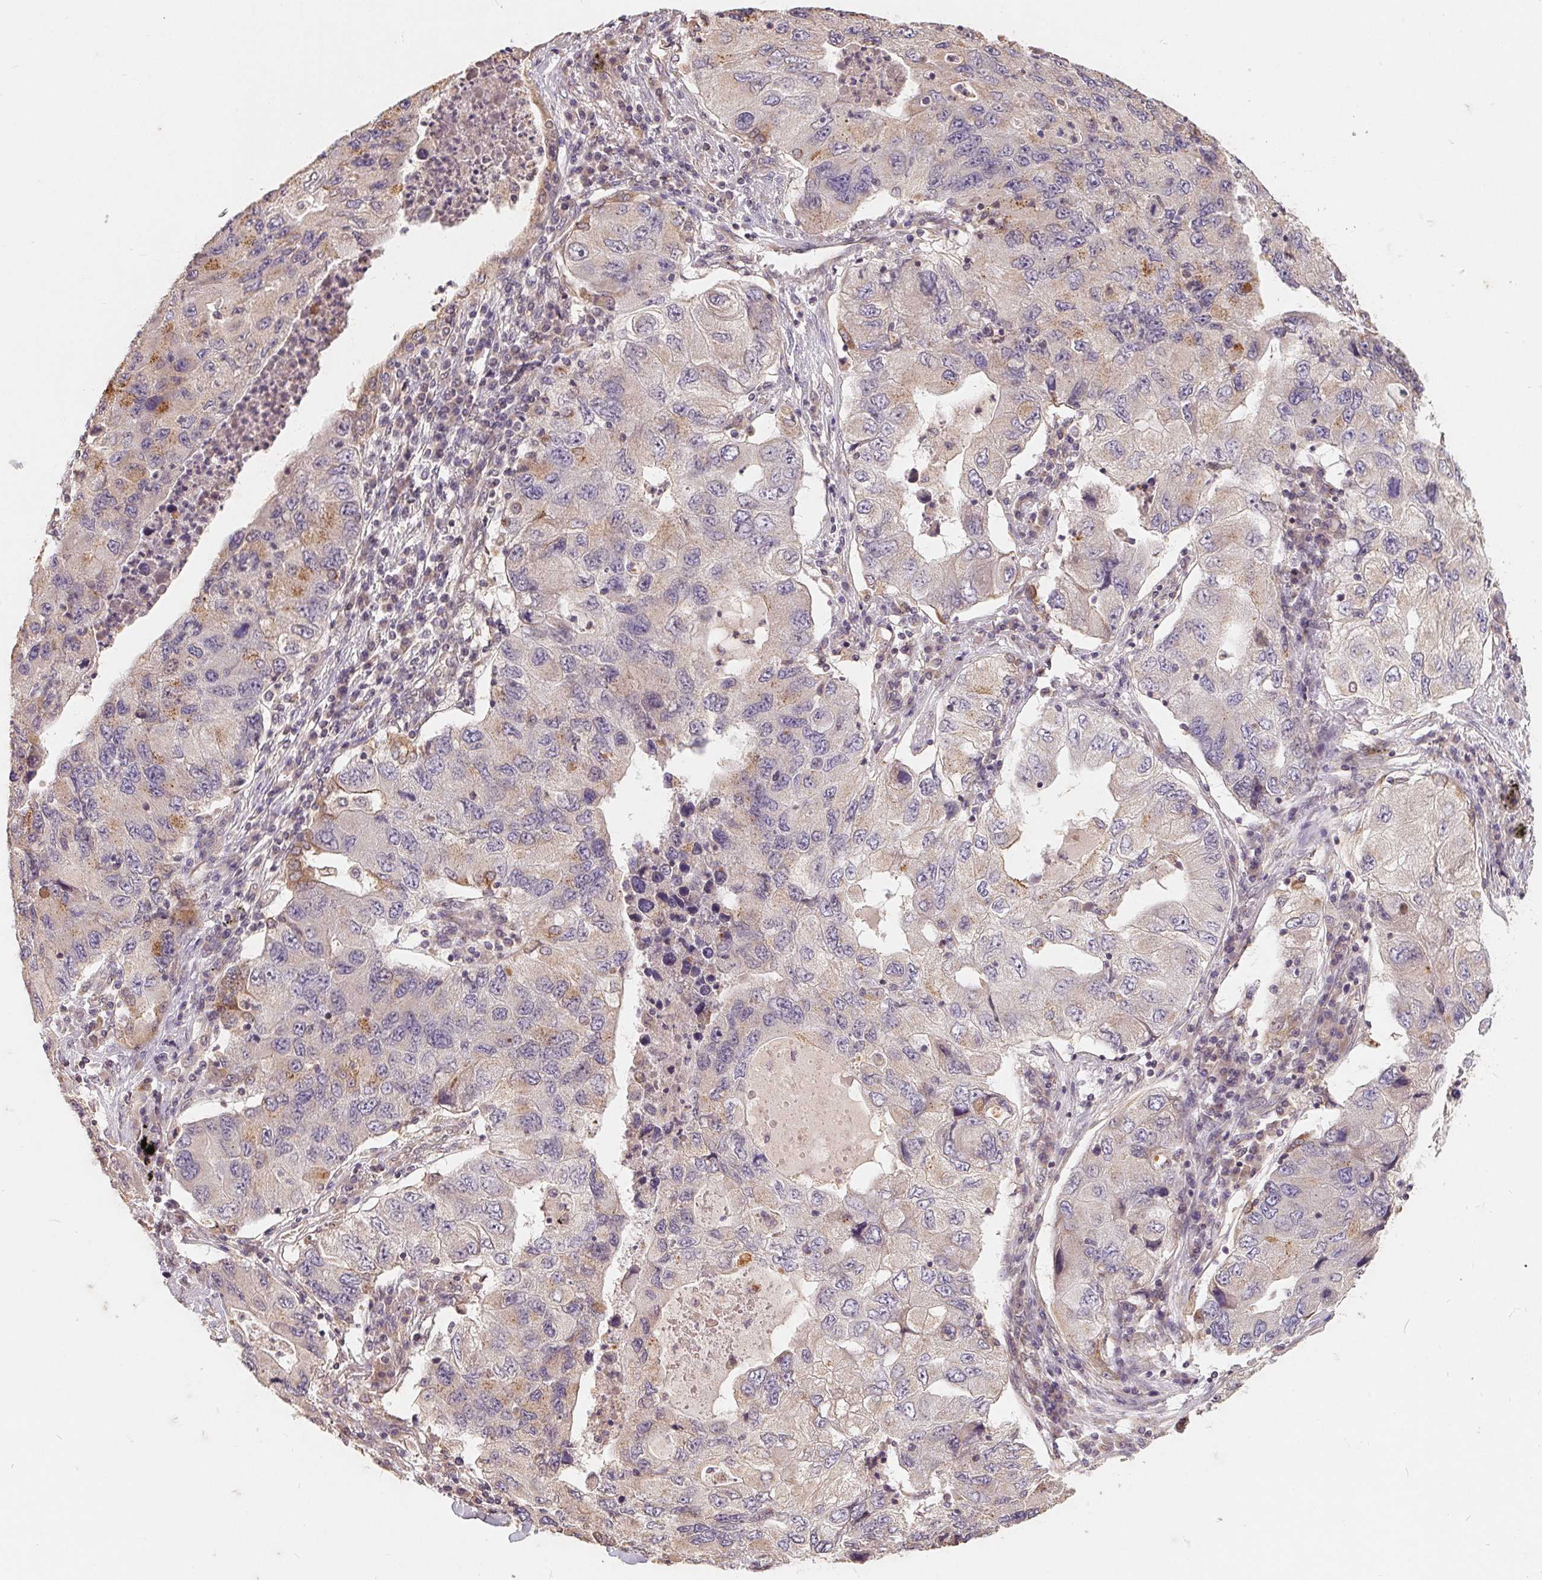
{"staining": {"intensity": "moderate", "quantity": "<25%", "location": "cytoplasmic/membranous"}, "tissue": "lung cancer", "cell_type": "Tumor cells", "image_type": "cancer", "snomed": [{"axis": "morphology", "description": "Adenocarcinoma, NOS"}, {"axis": "morphology", "description": "Adenocarcinoma, metastatic, NOS"}, {"axis": "topography", "description": "Lymph node"}, {"axis": "topography", "description": "Lung"}], "caption": "Immunohistochemical staining of lung metastatic adenocarcinoma shows low levels of moderate cytoplasmic/membranous protein positivity in approximately <25% of tumor cells.", "gene": "CDIPT", "patient": {"sex": "female", "age": 54}}